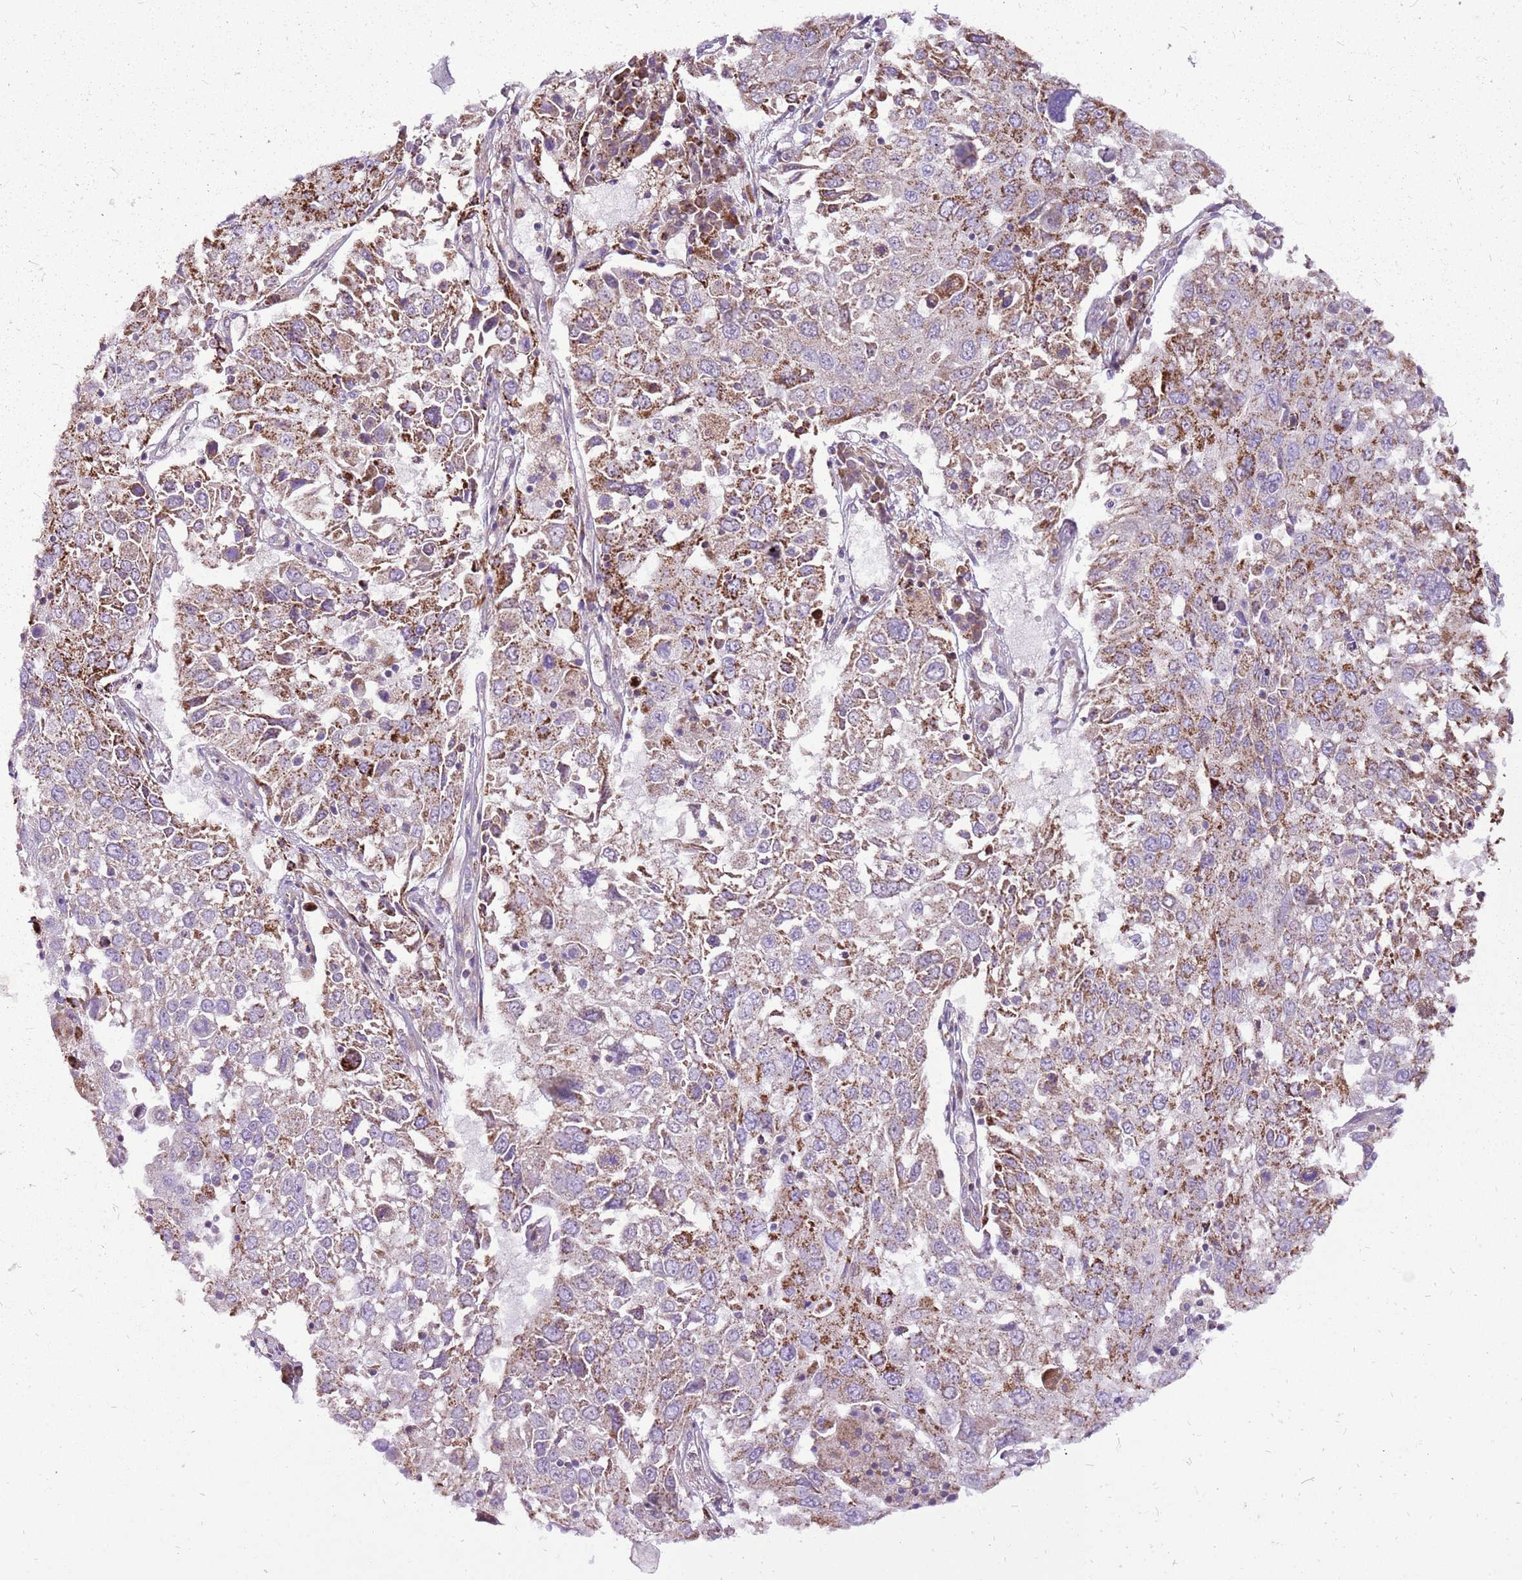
{"staining": {"intensity": "moderate", "quantity": ">75%", "location": "cytoplasmic/membranous"}, "tissue": "lung cancer", "cell_type": "Tumor cells", "image_type": "cancer", "snomed": [{"axis": "morphology", "description": "Squamous cell carcinoma, NOS"}, {"axis": "topography", "description": "Lung"}], "caption": "Protein staining of lung squamous cell carcinoma tissue demonstrates moderate cytoplasmic/membranous expression in approximately >75% of tumor cells. The protein of interest is stained brown, and the nuclei are stained in blue (DAB IHC with brightfield microscopy, high magnification).", "gene": "GCDH", "patient": {"sex": "male", "age": 65}}